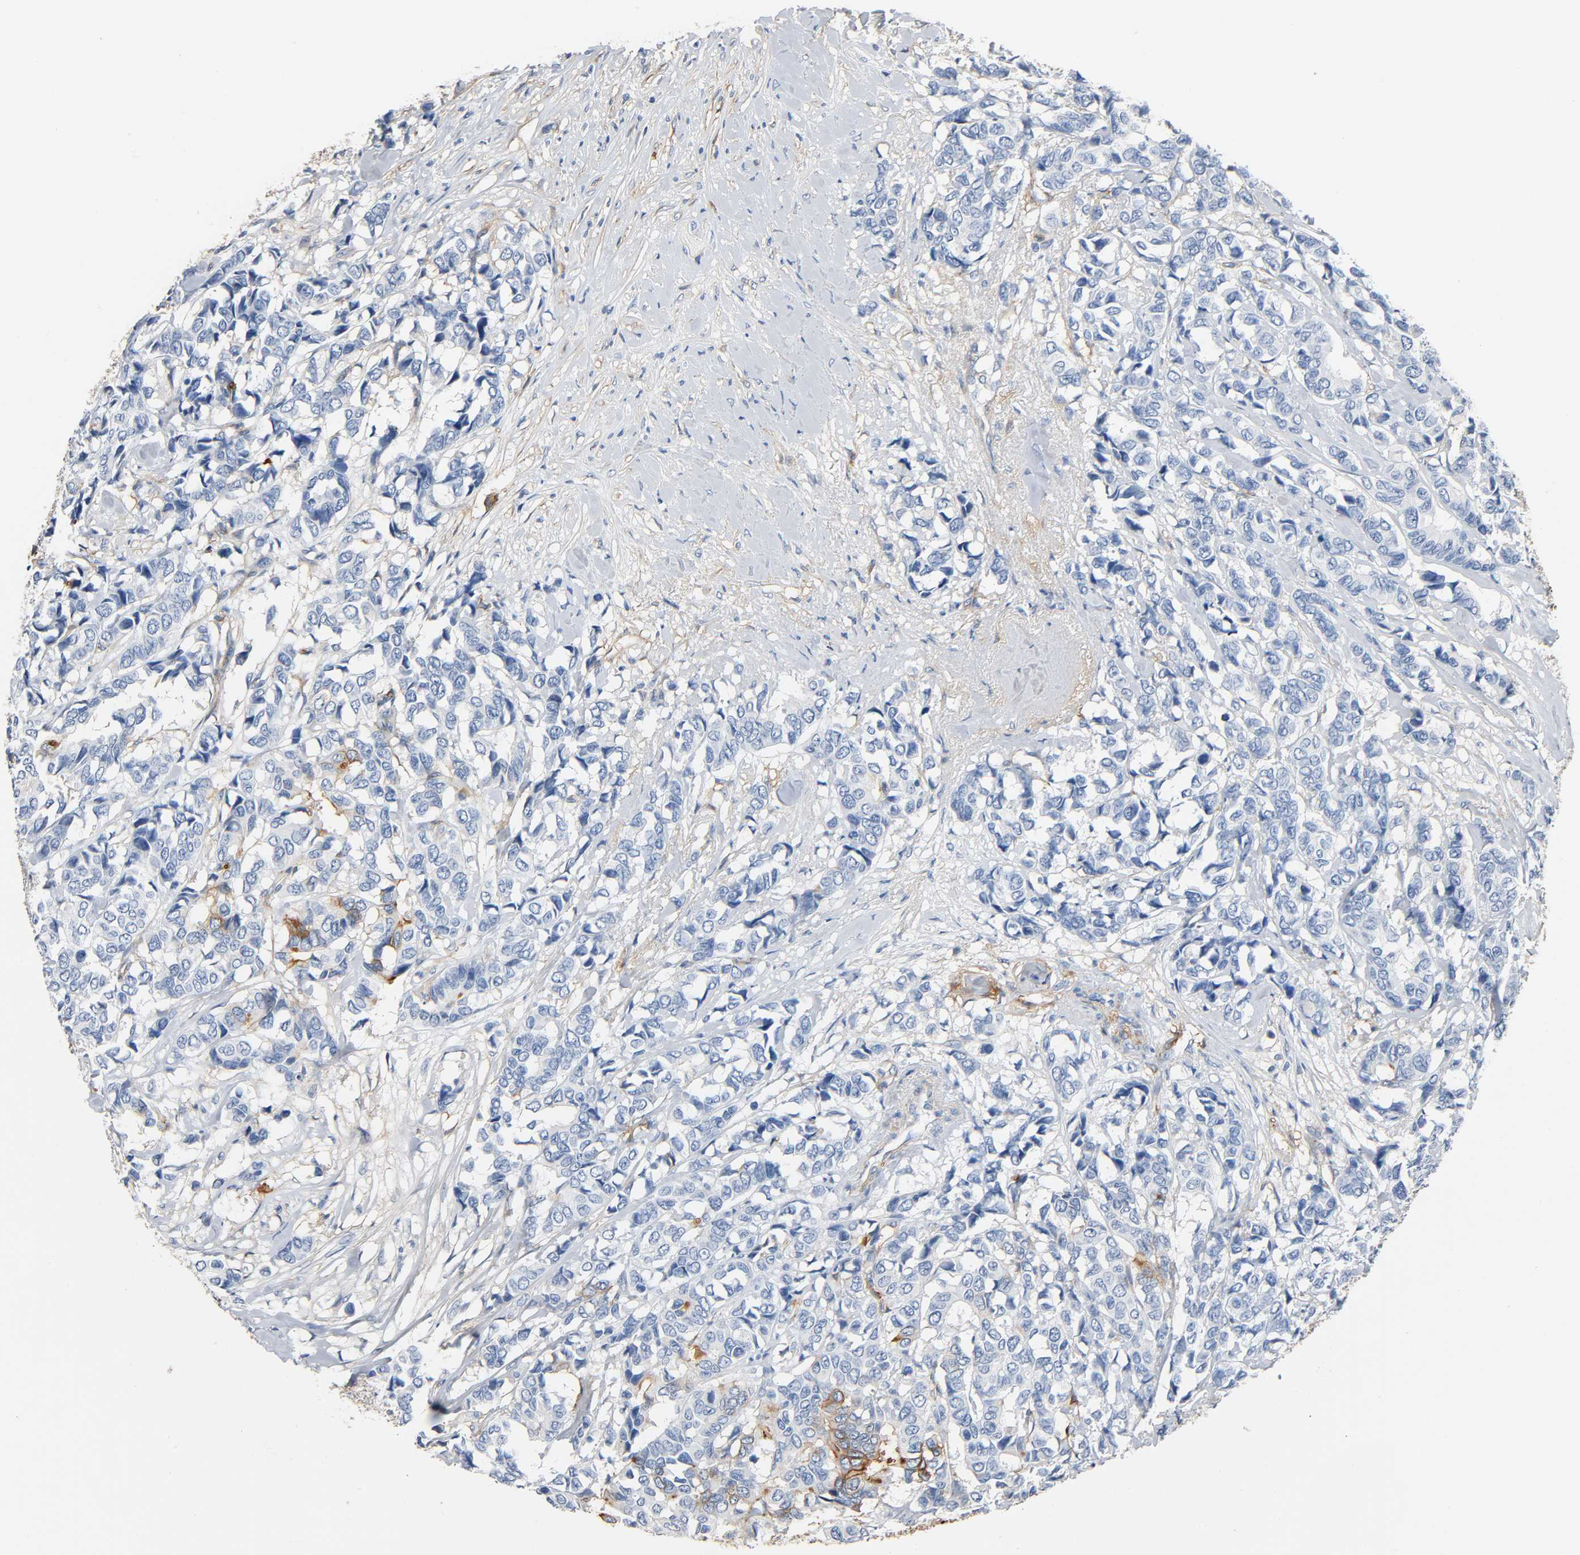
{"staining": {"intensity": "moderate", "quantity": "<25%", "location": "cytoplasmic/membranous"}, "tissue": "breast cancer", "cell_type": "Tumor cells", "image_type": "cancer", "snomed": [{"axis": "morphology", "description": "Duct carcinoma"}, {"axis": "topography", "description": "Breast"}], "caption": "This is a micrograph of immunohistochemistry staining of breast cancer, which shows moderate staining in the cytoplasmic/membranous of tumor cells.", "gene": "ANPEP", "patient": {"sex": "female", "age": 87}}